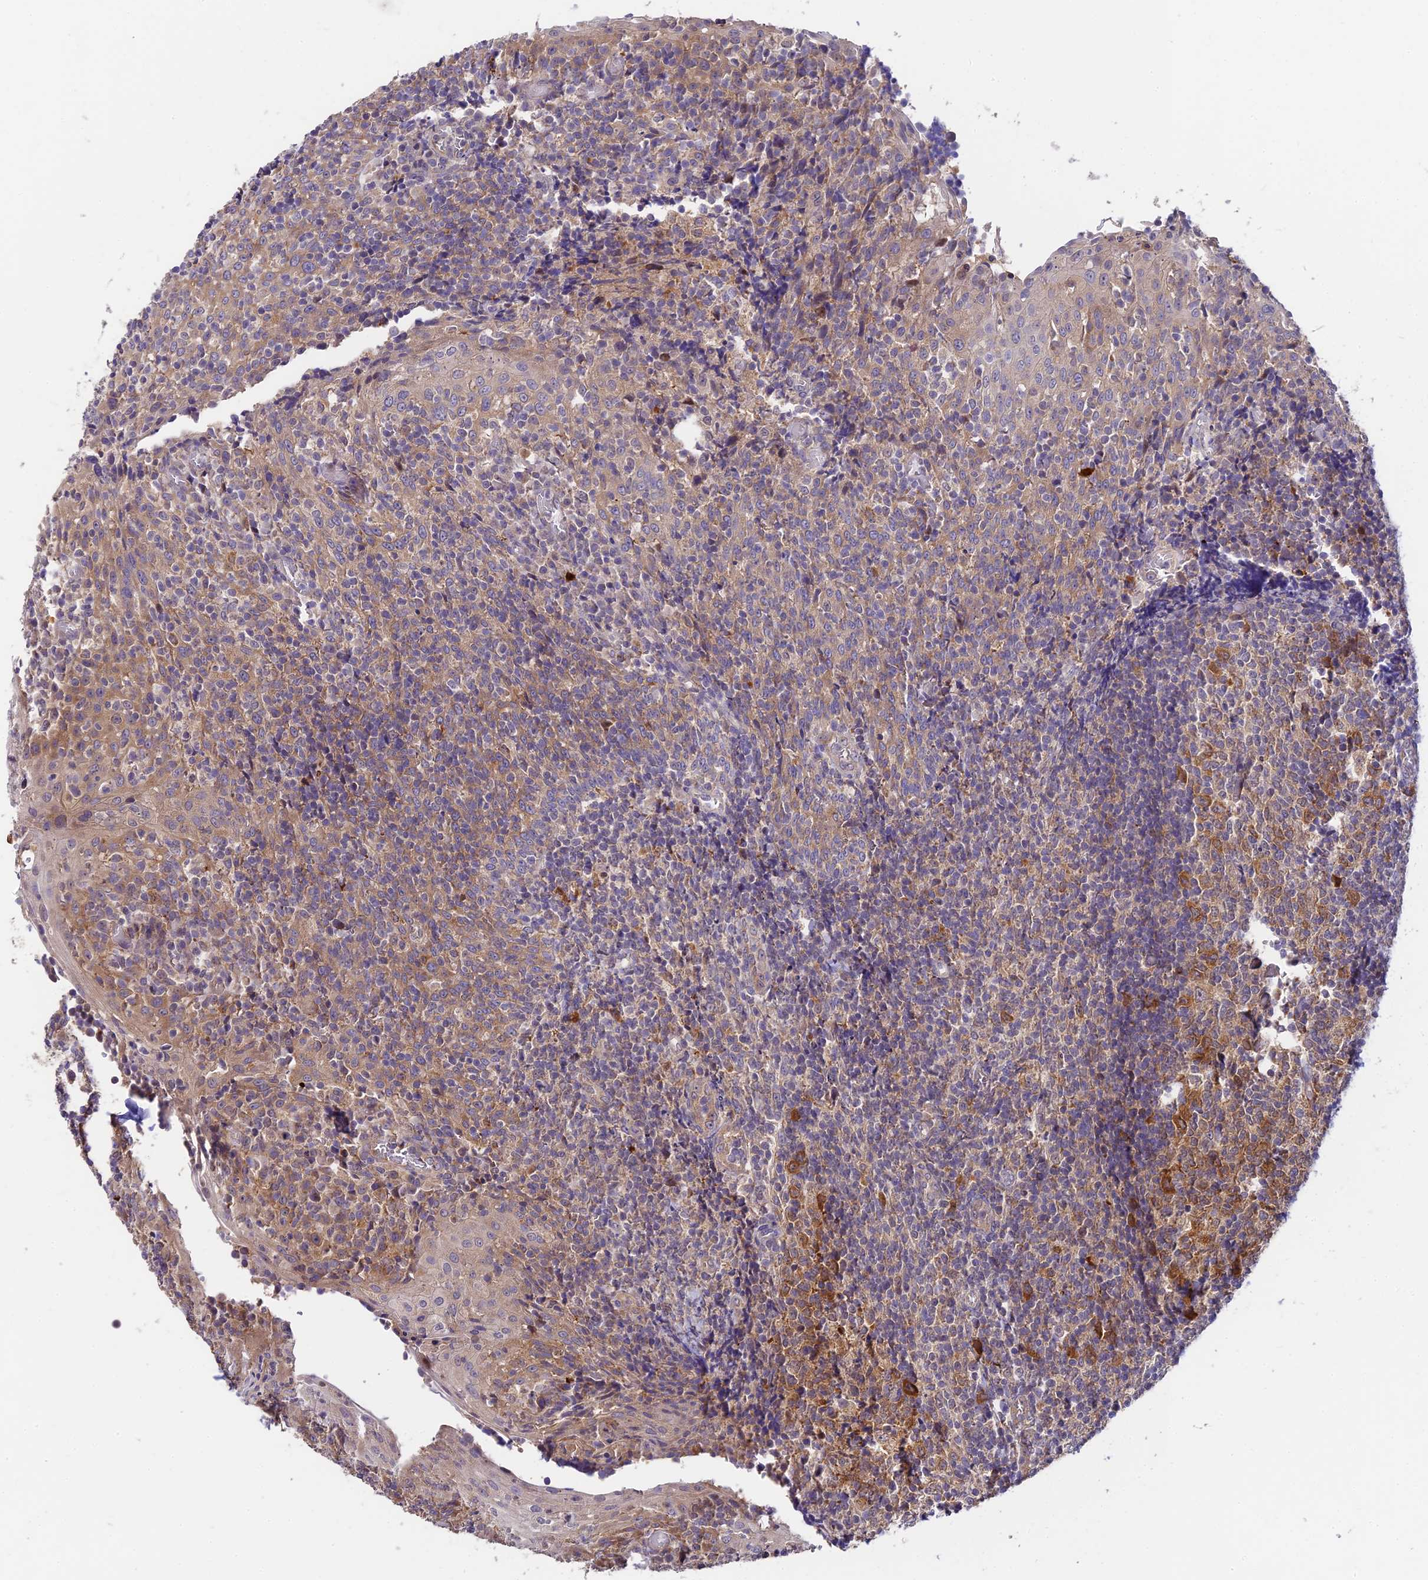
{"staining": {"intensity": "moderate", "quantity": "25%-75%", "location": "cytoplasmic/membranous"}, "tissue": "tonsil", "cell_type": "Germinal center cells", "image_type": "normal", "snomed": [{"axis": "morphology", "description": "Normal tissue, NOS"}, {"axis": "topography", "description": "Tonsil"}], "caption": "Immunohistochemical staining of benign human tonsil reveals 25%-75% levels of moderate cytoplasmic/membranous protein positivity in about 25%-75% of germinal center cells.", "gene": "C3orf20", "patient": {"sex": "female", "age": 19}}